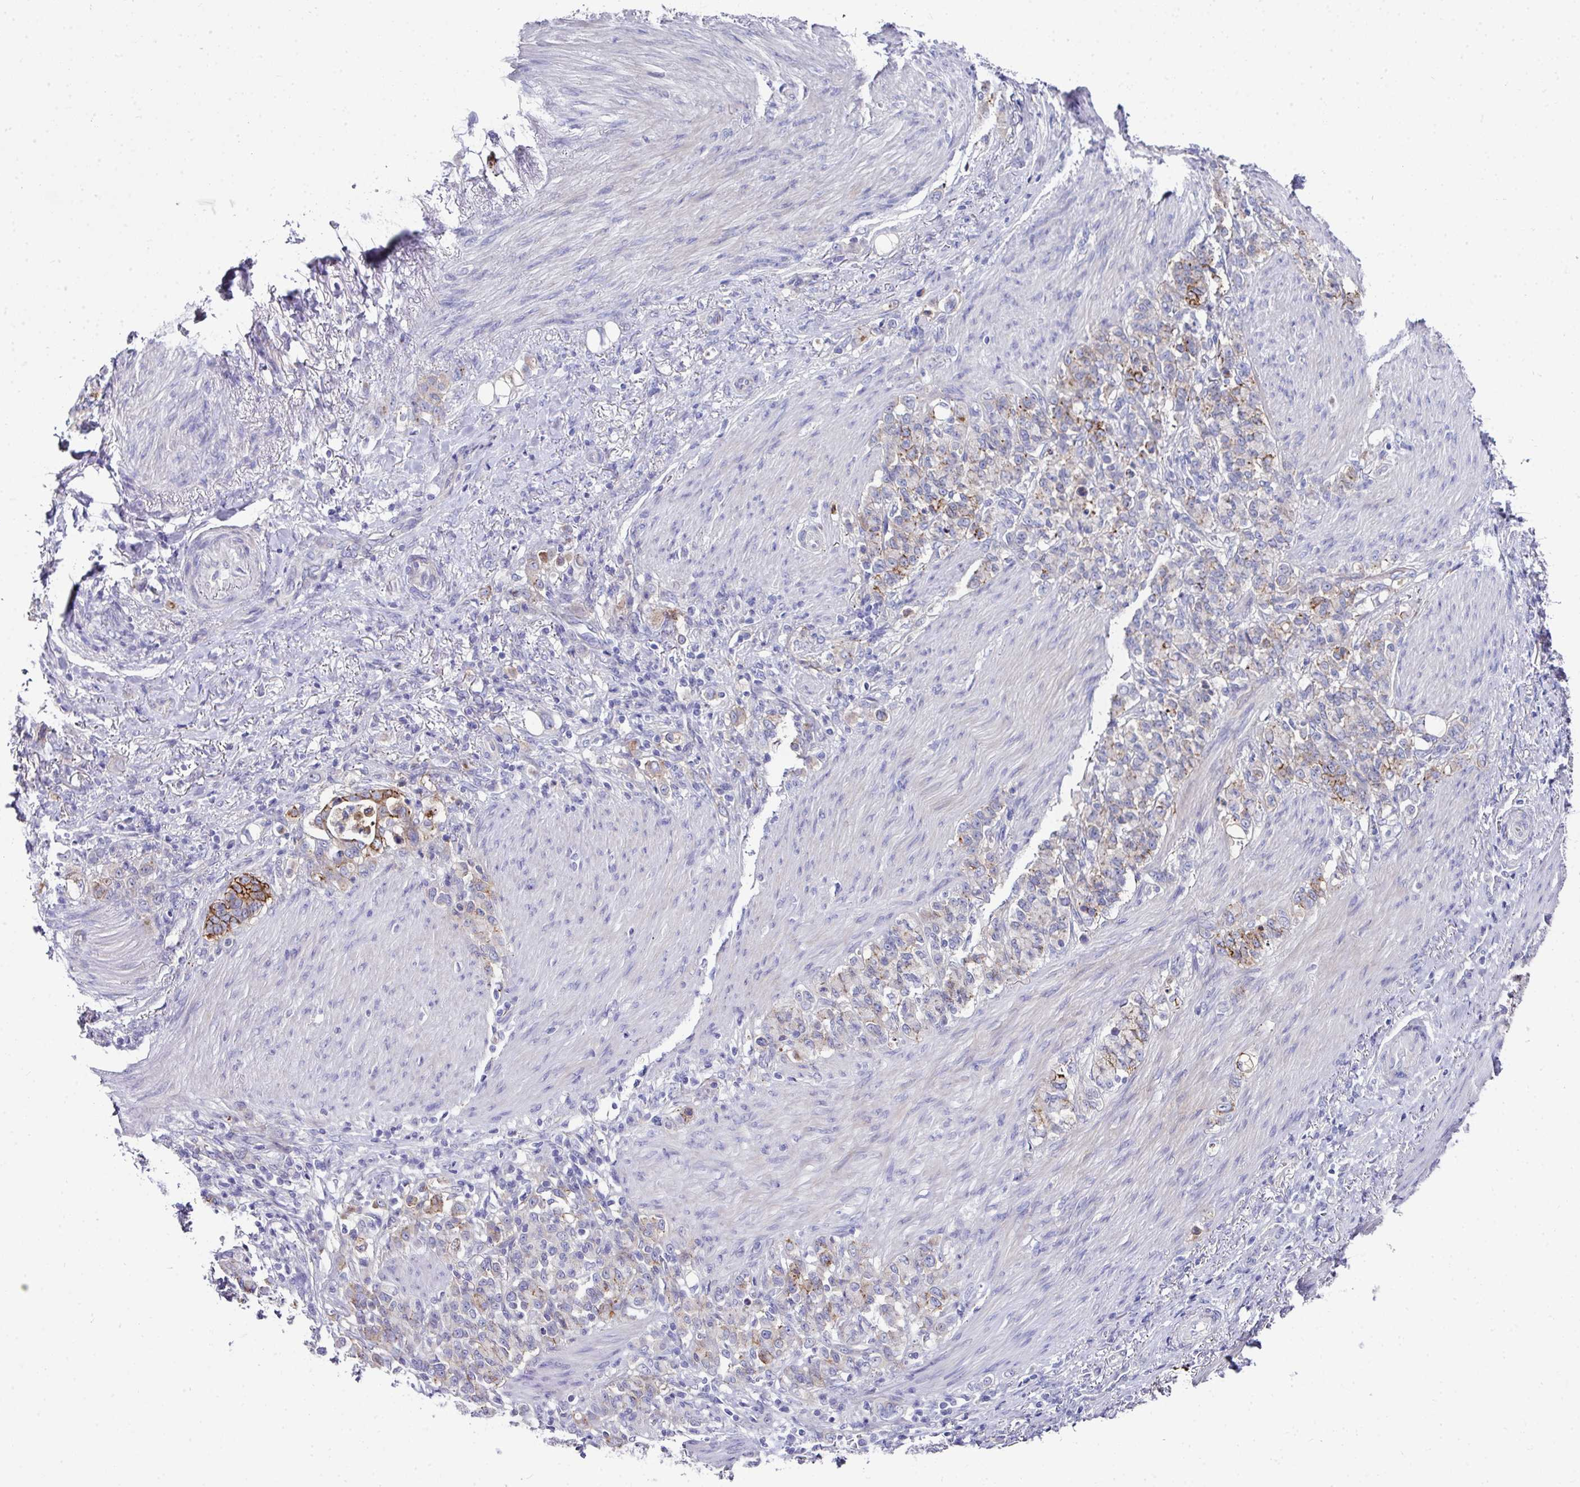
{"staining": {"intensity": "strong", "quantity": "<25%", "location": "cytoplasmic/membranous"}, "tissue": "stomach cancer", "cell_type": "Tumor cells", "image_type": "cancer", "snomed": [{"axis": "morphology", "description": "Adenocarcinoma, NOS"}, {"axis": "topography", "description": "Stomach"}], "caption": "Immunohistochemical staining of stomach adenocarcinoma shows medium levels of strong cytoplasmic/membranous positivity in approximately <25% of tumor cells.", "gene": "CLDN1", "patient": {"sex": "female", "age": 79}}